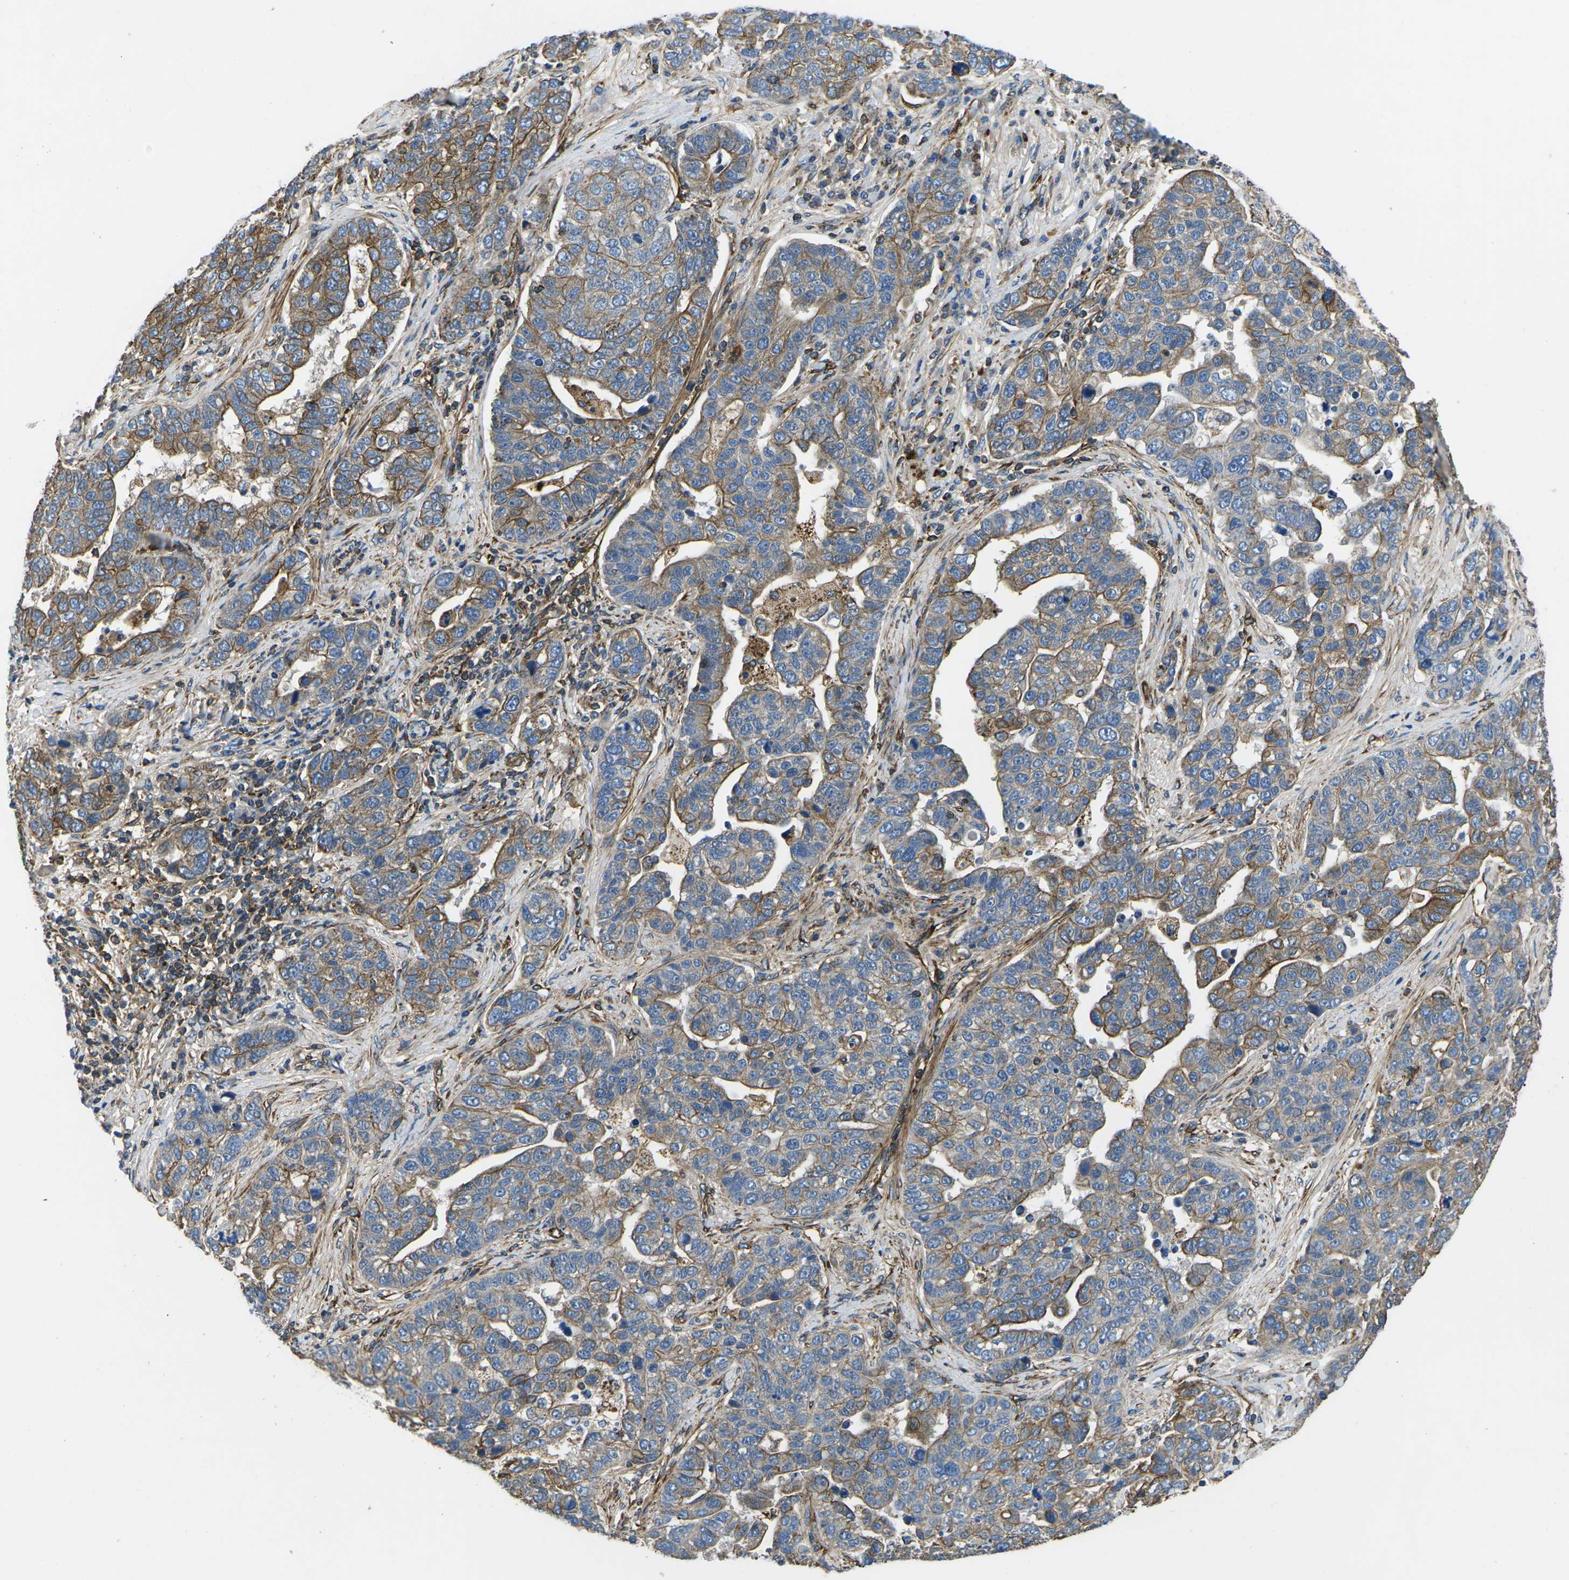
{"staining": {"intensity": "moderate", "quantity": ">75%", "location": "cytoplasmic/membranous"}, "tissue": "pancreatic cancer", "cell_type": "Tumor cells", "image_type": "cancer", "snomed": [{"axis": "morphology", "description": "Adenocarcinoma, NOS"}, {"axis": "topography", "description": "Pancreas"}], "caption": "Human pancreatic cancer stained with a protein marker exhibits moderate staining in tumor cells.", "gene": "KCNJ15", "patient": {"sex": "female", "age": 61}}